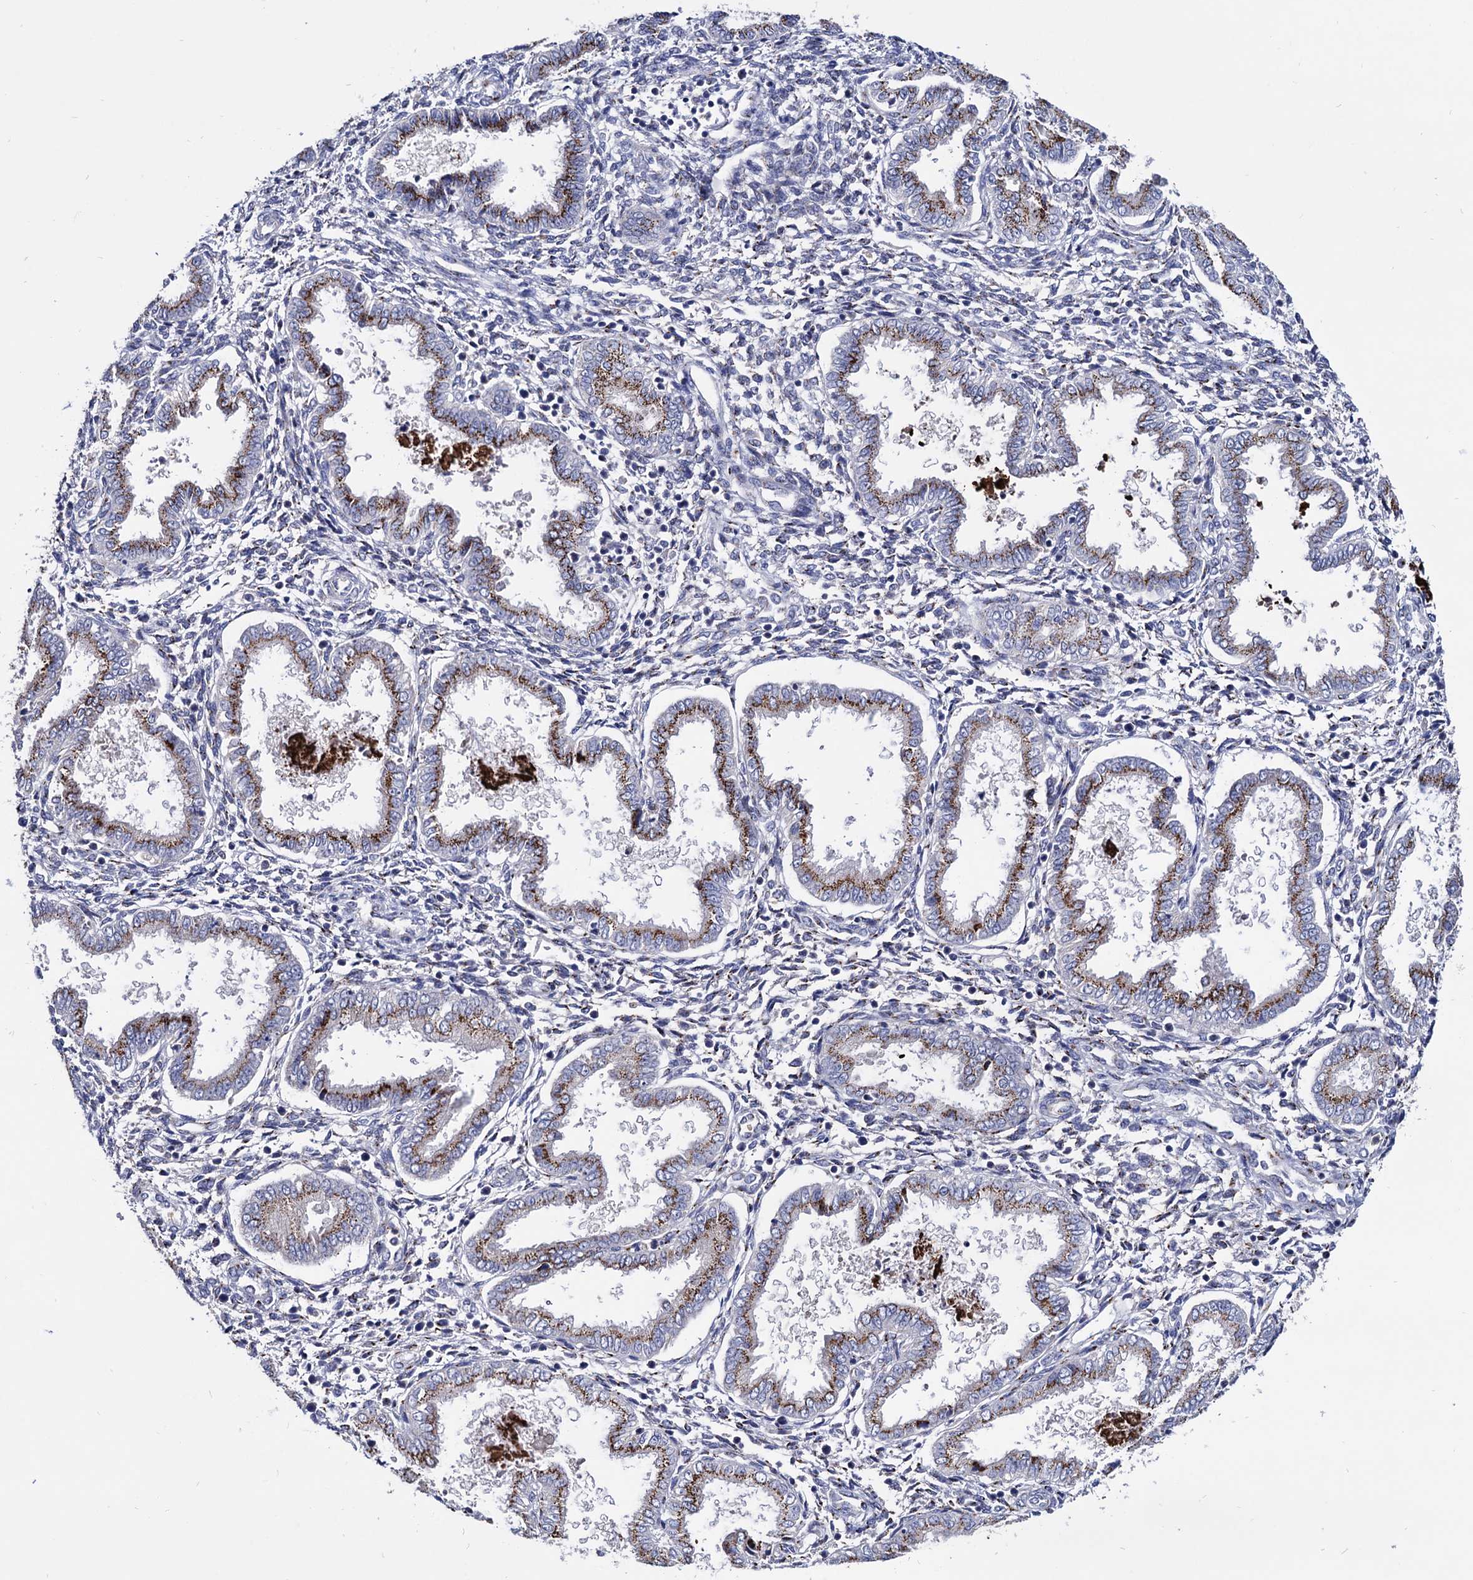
{"staining": {"intensity": "weak", "quantity": "<25%", "location": "cytoplasmic/membranous"}, "tissue": "endometrium", "cell_type": "Cells in endometrial stroma", "image_type": "normal", "snomed": [{"axis": "morphology", "description": "Normal tissue, NOS"}, {"axis": "topography", "description": "Endometrium"}], "caption": "A high-resolution micrograph shows IHC staining of benign endometrium, which reveals no significant expression in cells in endometrial stroma. The staining is performed using DAB (3,3'-diaminobenzidine) brown chromogen with nuclei counter-stained in using hematoxylin.", "gene": "ESD", "patient": {"sex": "female", "age": 33}}